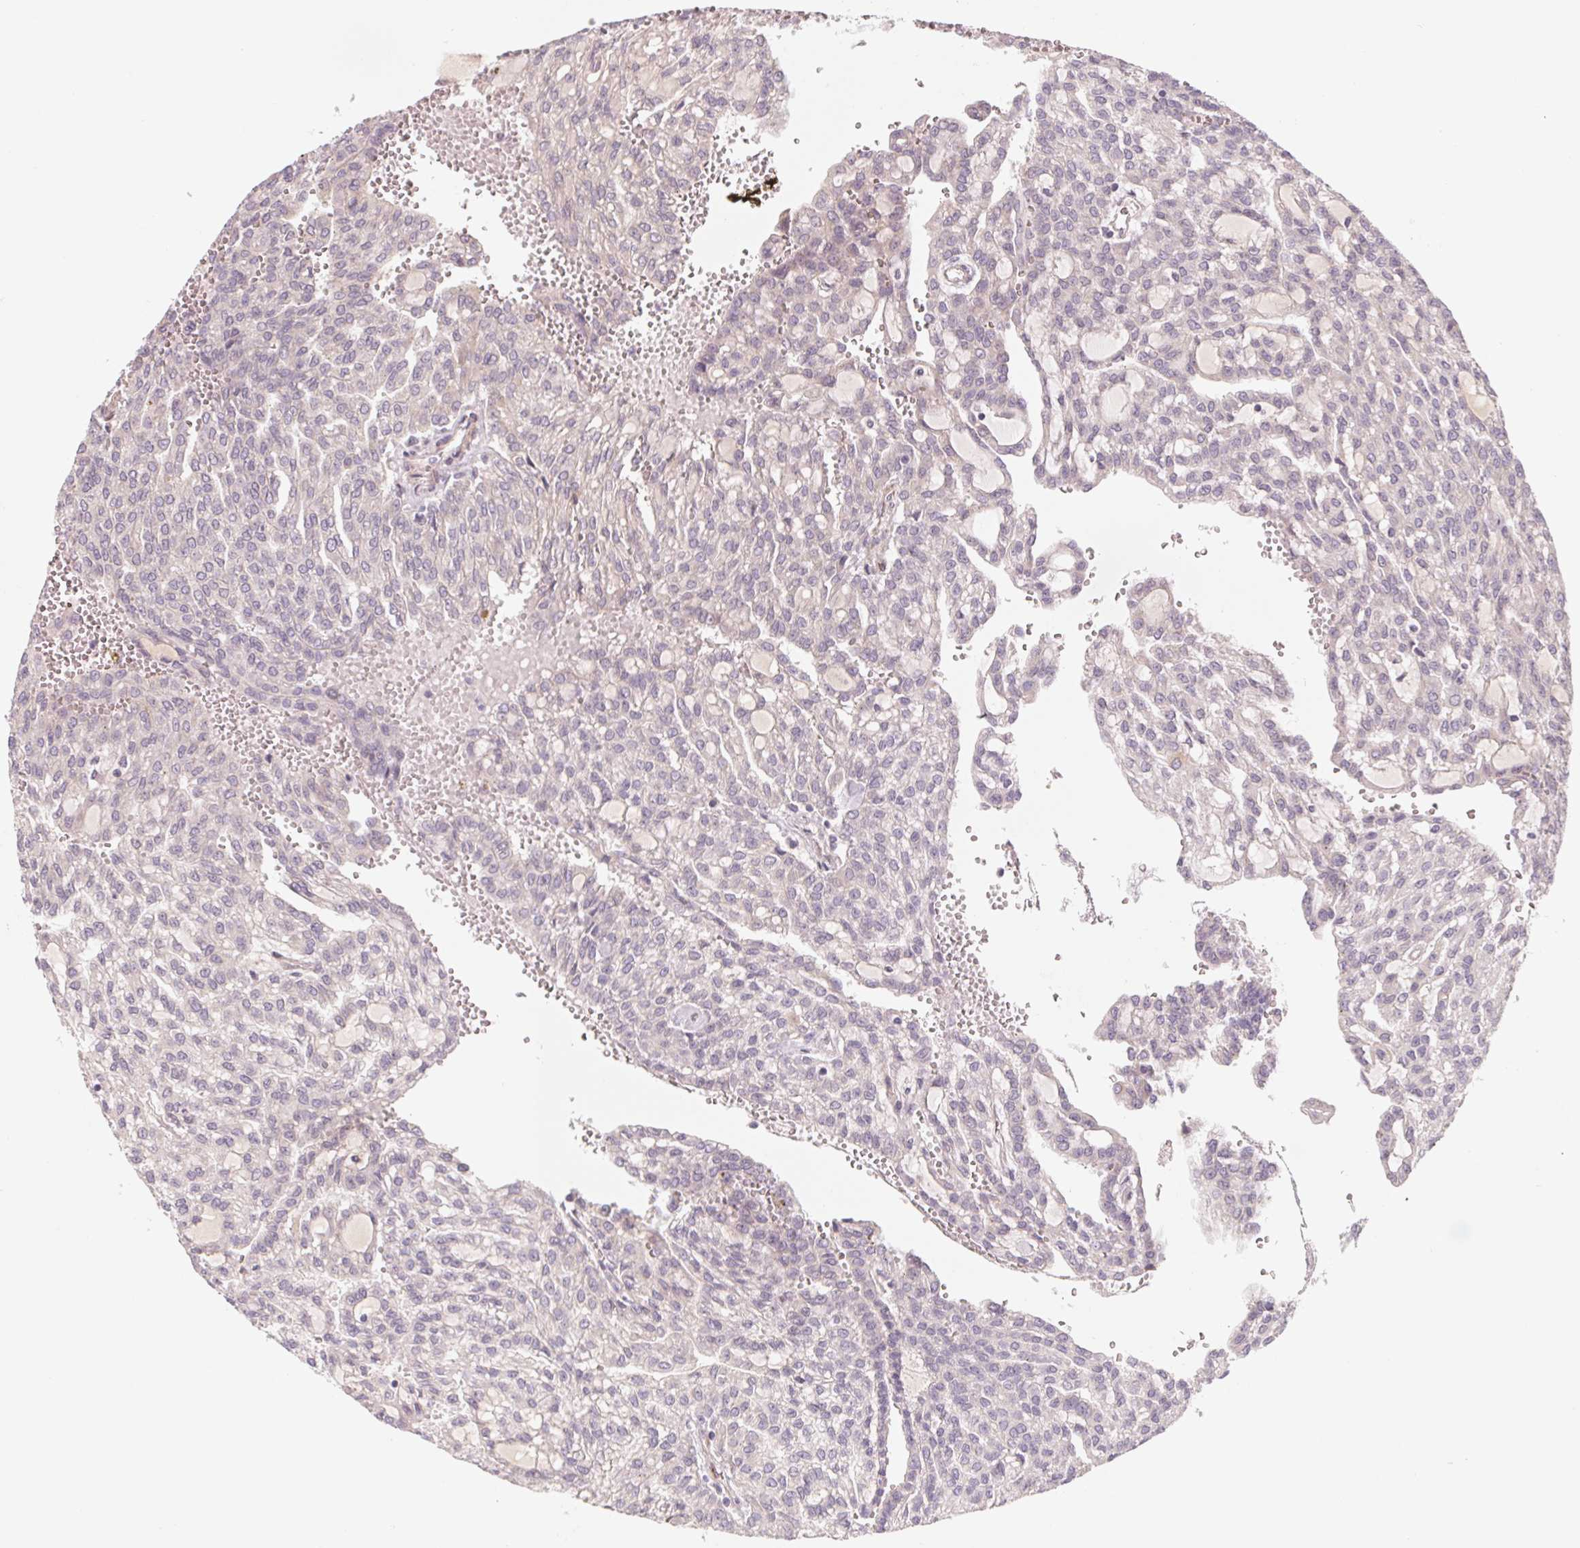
{"staining": {"intensity": "negative", "quantity": "none", "location": "none"}, "tissue": "renal cancer", "cell_type": "Tumor cells", "image_type": "cancer", "snomed": [{"axis": "morphology", "description": "Adenocarcinoma, NOS"}, {"axis": "topography", "description": "Kidney"}], "caption": "This is an immunohistochemistry photomicrograph of renal cancer. There is no expression in tumor cells.", "gene": "CCDC112", "patient": {"sex": "male", "age": 63}}